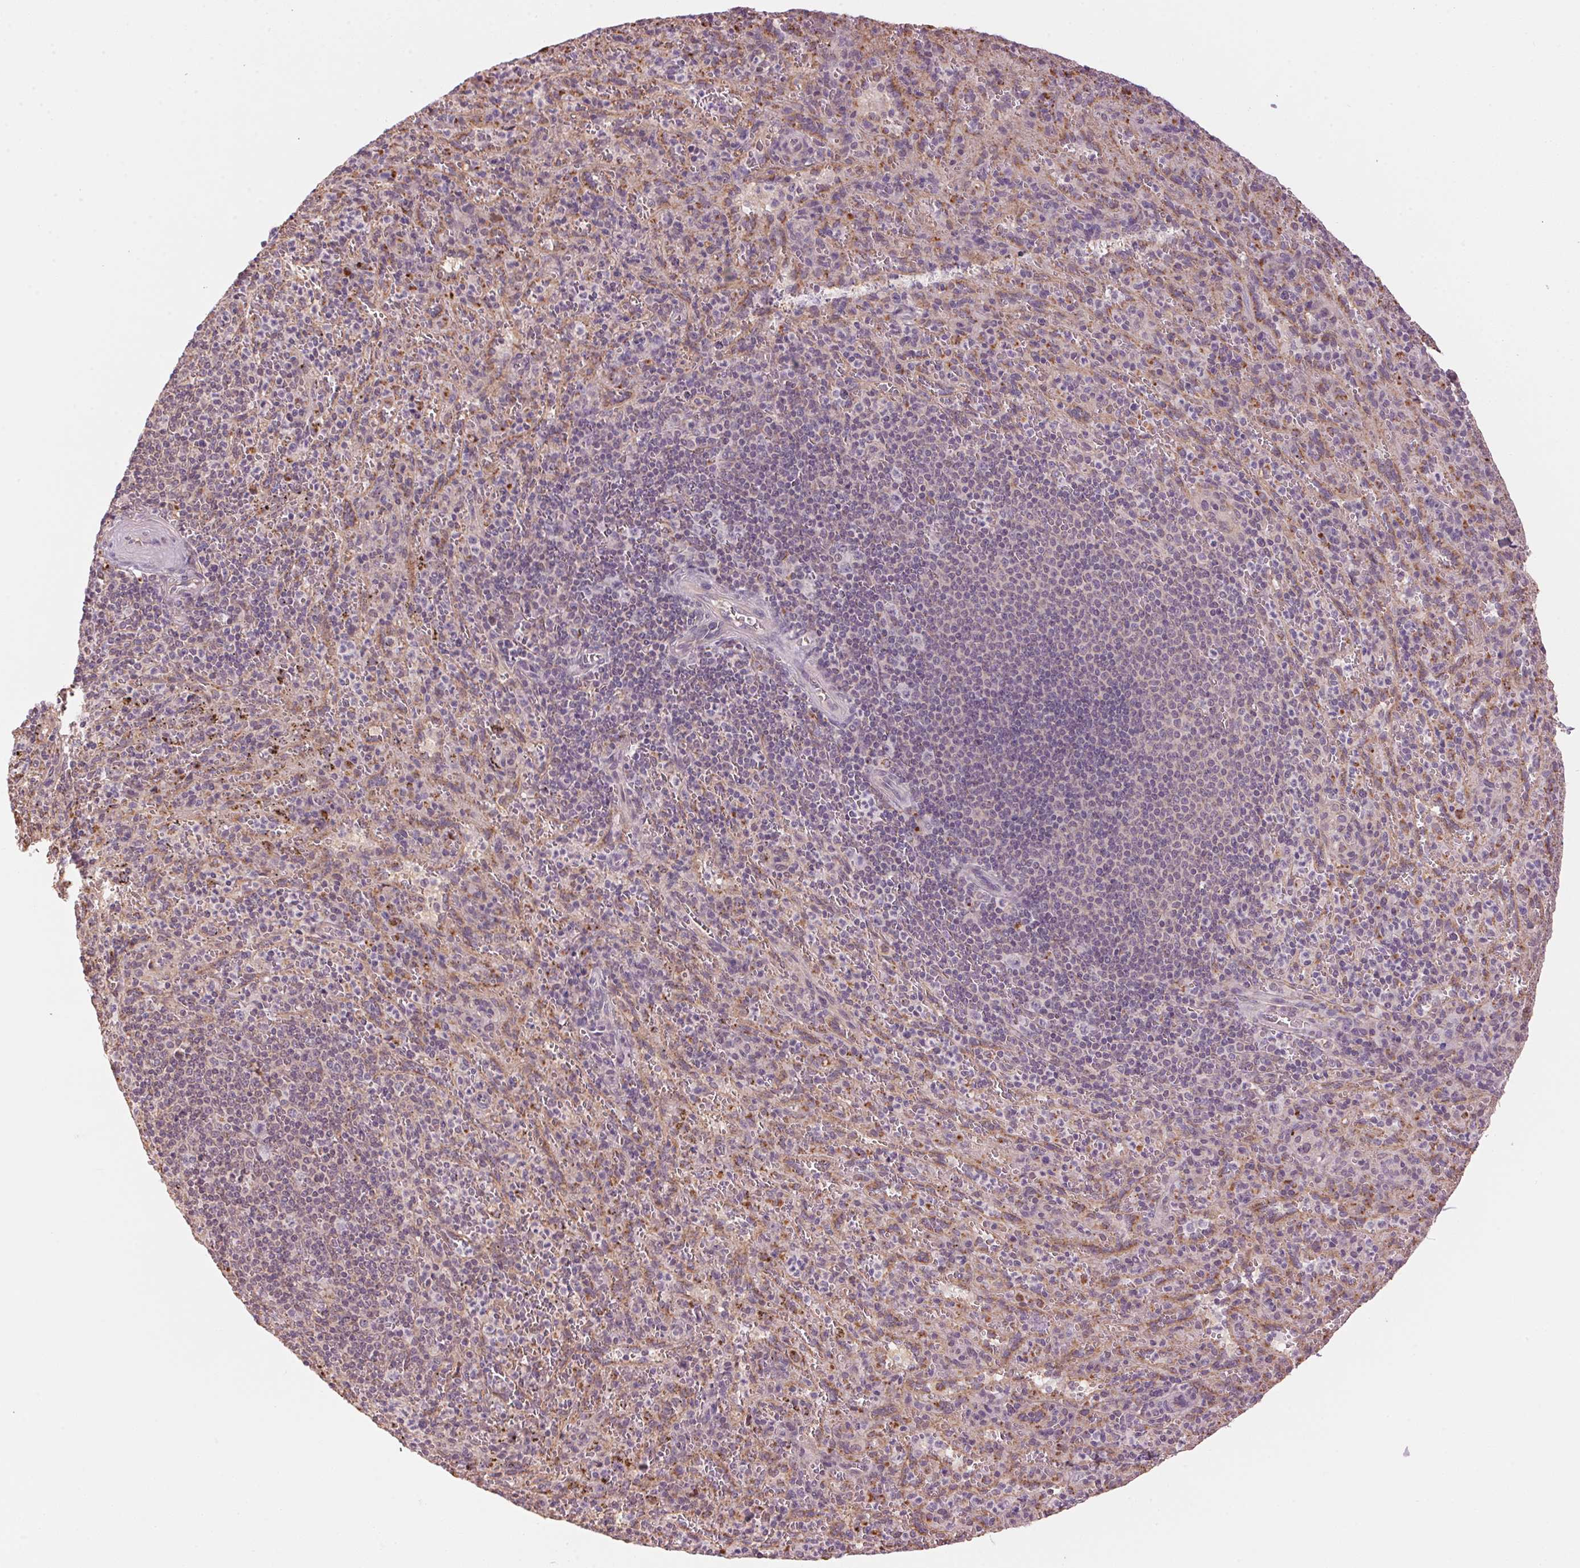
{"staining": {"intensity": "weak", "quantity": "<25%", "location": "cytoplasmic/membranous"}, "tissue": "spleen", "cell_type": "Cells in red pulp", "image_type": "normal", "snomed": [{"axis": "morphology", "description": "Normal tissue, NOS"}, {"axis": "topography", "description": "Spleen"}], "caption": "Protein analysis of normal spleen demonstrates no significant expression in cells in red pulp.", "gene": "ADH5", "patient": {"sex": "male", "age": 57}}